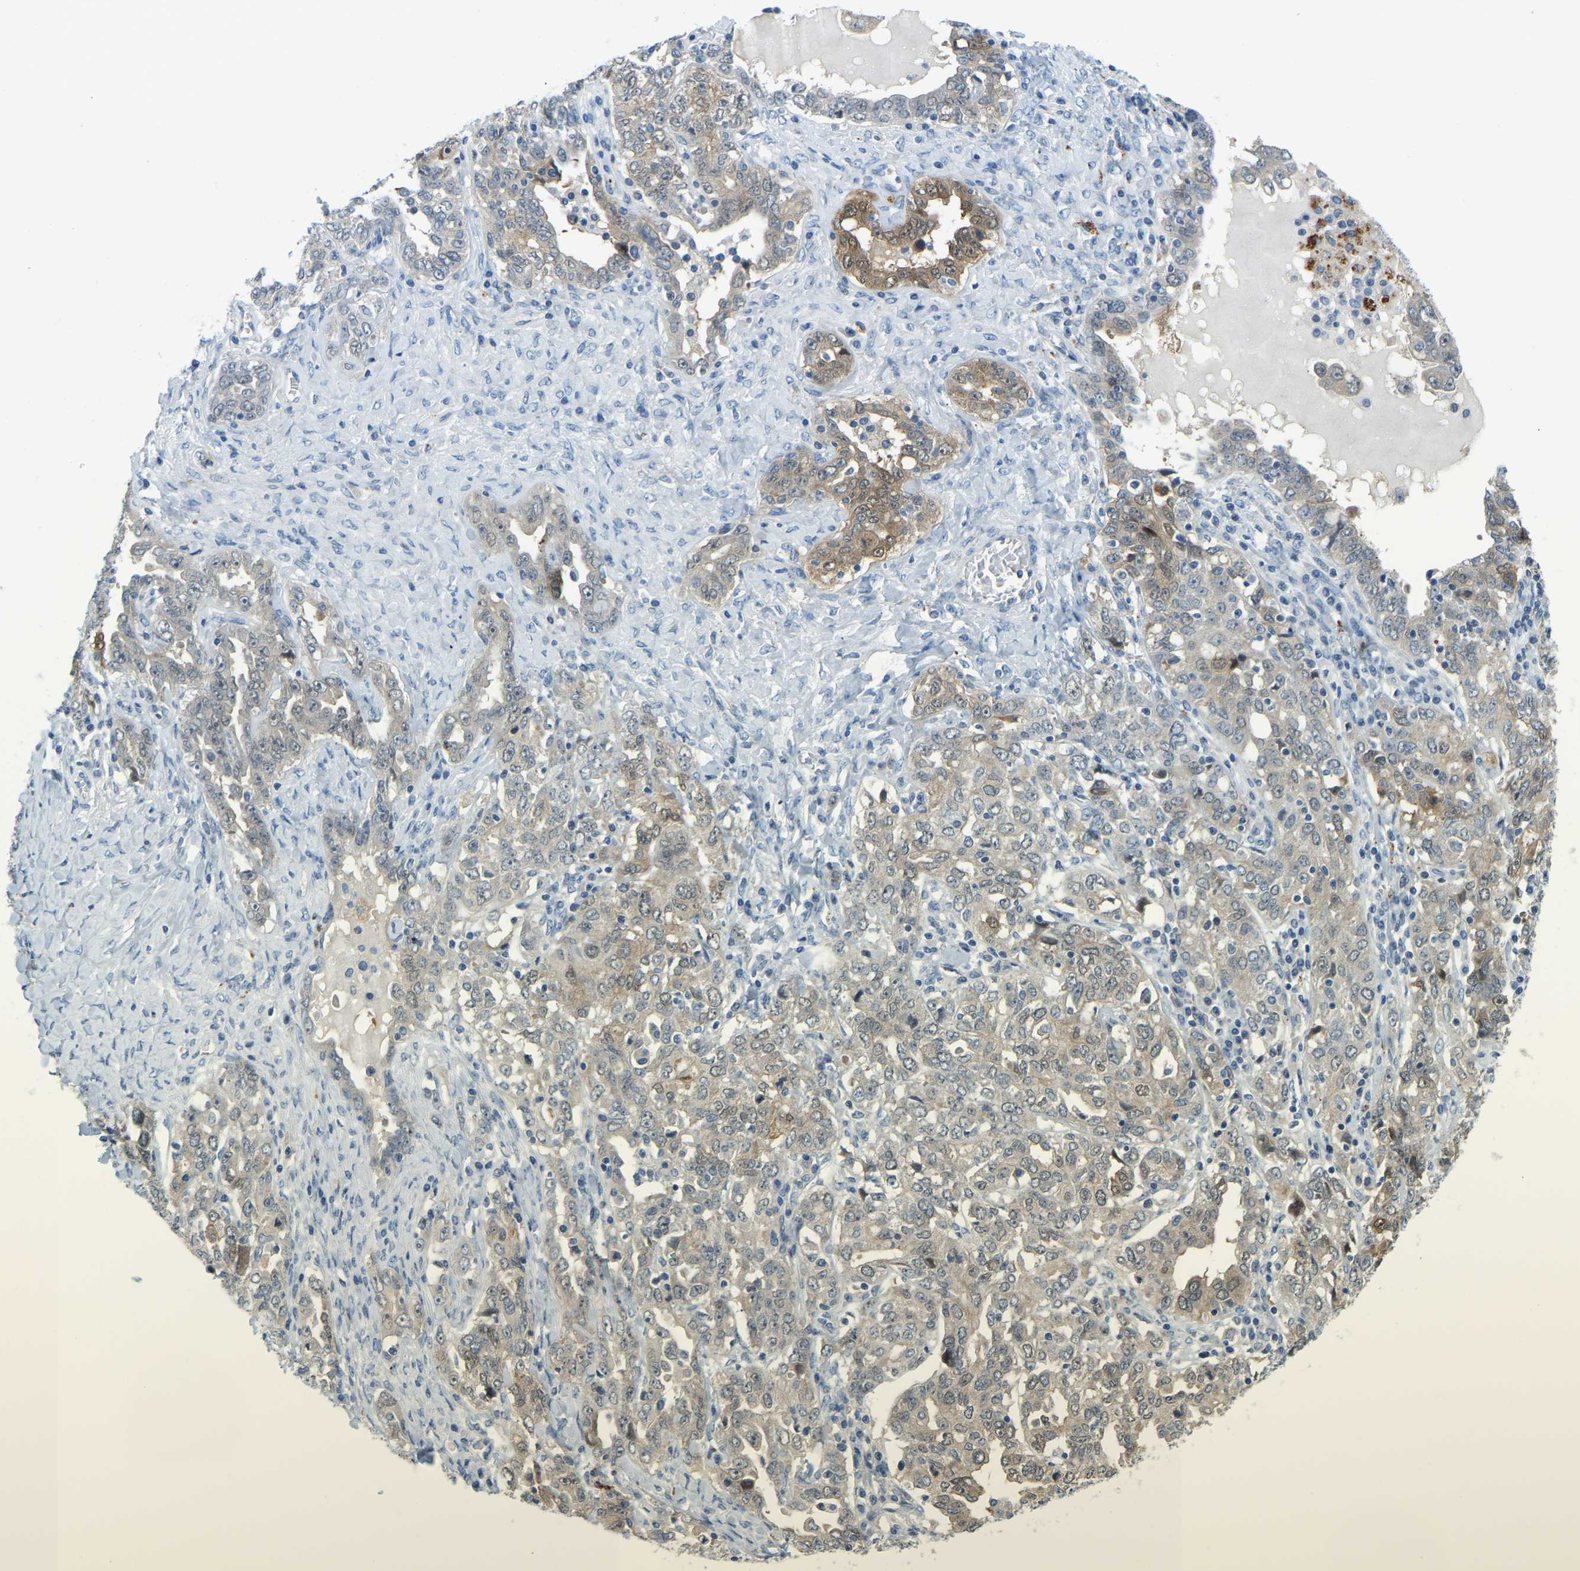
{"staining": {"intensity": "weak", "quantity": ">75%", "location": "cytoplasmic/membranous"}, "tissue": "ovarian cancer", "cell_type": "Tumor cells", "image_type": "cancer", "snomed": [{"axis": "morphology", "description": "Carcinoma, endometroid"}, {"axis": "topography", "description": "Ovary"}], "caption": "High-power microscopy captured an immunohistochemistry histopathology image of endometroid carcinoma (ovarian), revealing weak cytoplasmic/membranous staining in approximately >75% of tumor cells.", "gene": "NME8", "patient": {"sex": "female", "age": 62}}